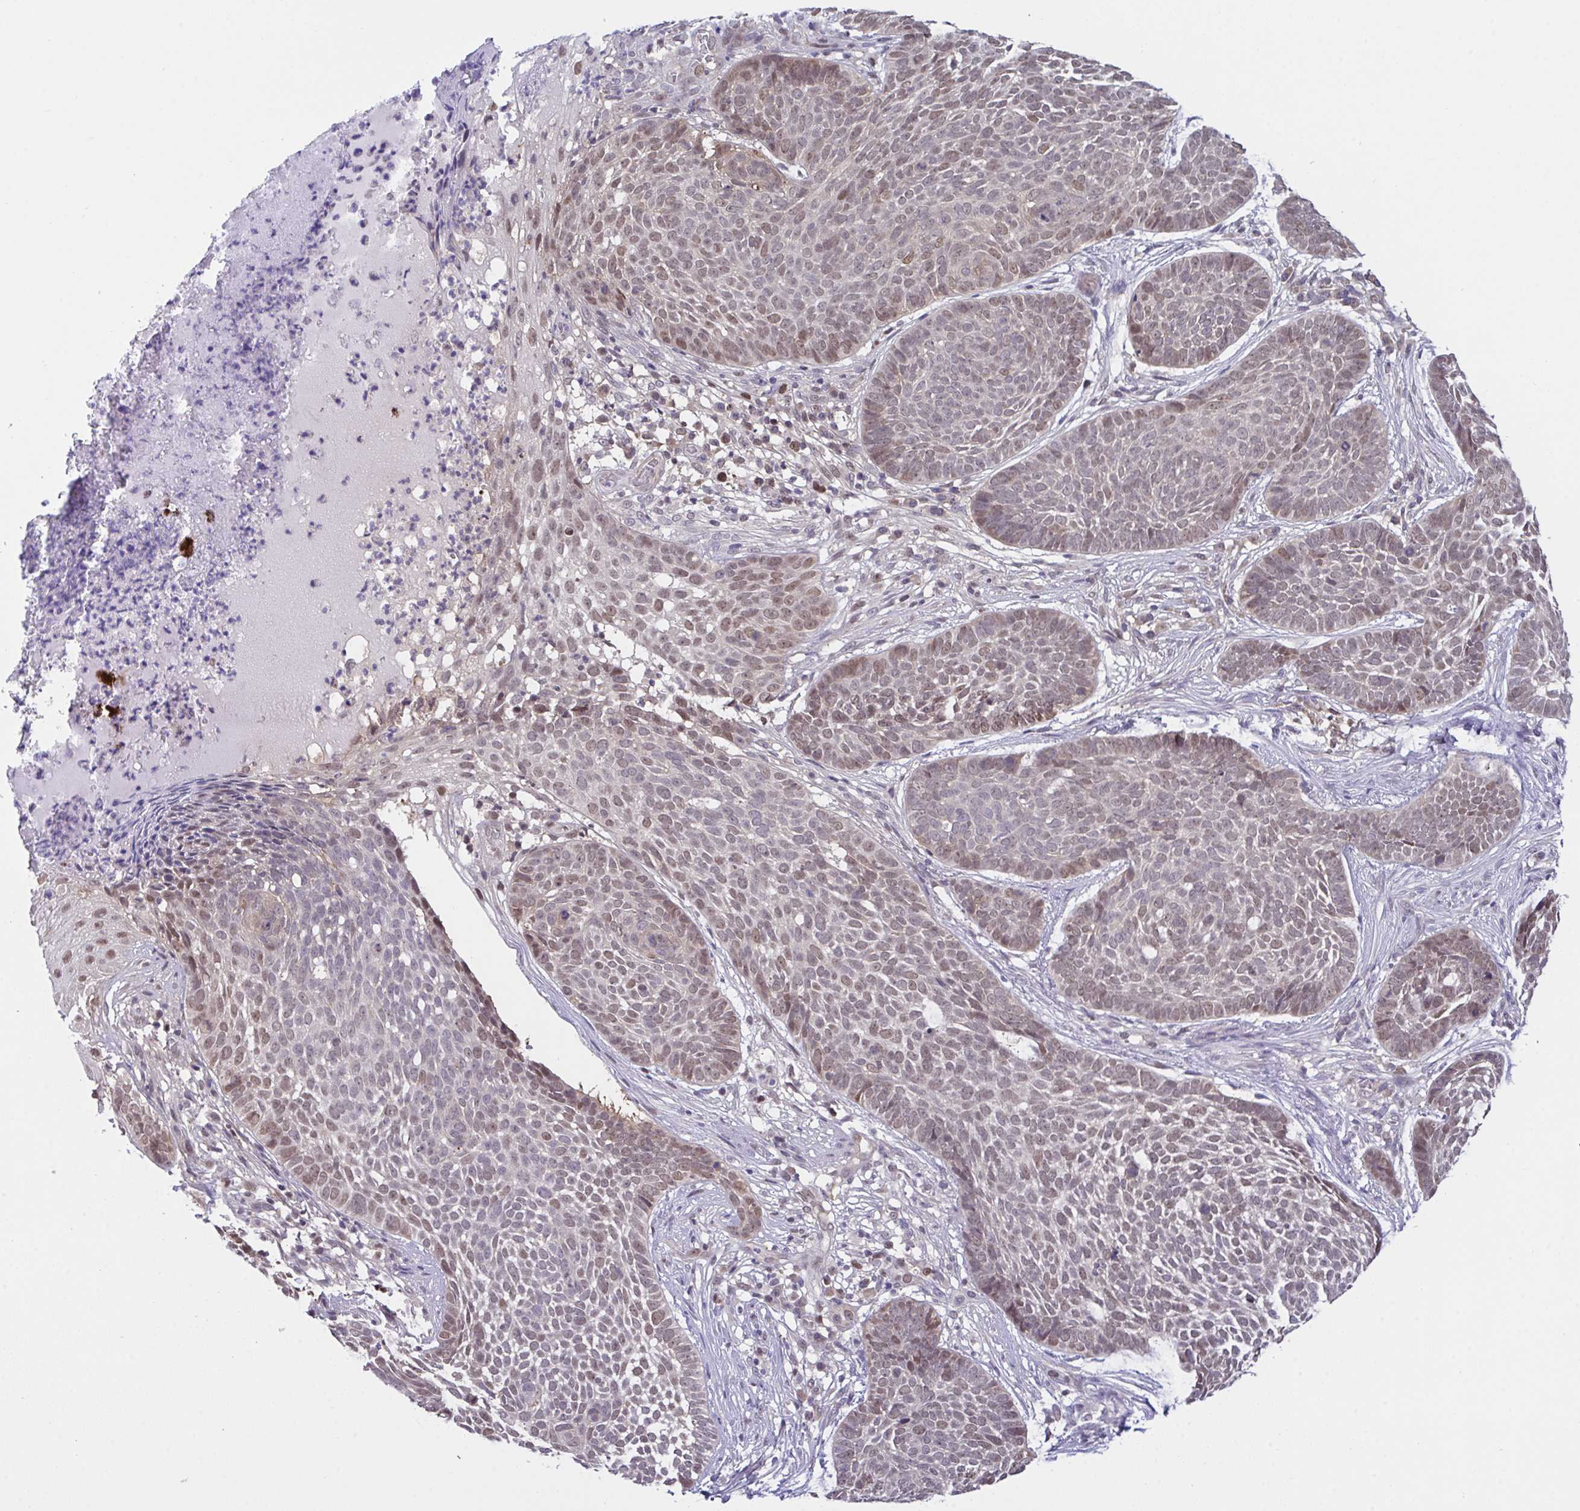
{"staining": {"intensity": "moderate", "quantity": "25%-75%", "location": "nuclear"}, "tissue": "skin cancer", "cell_type": "Tumor cells", "image_type": "cancer", "snomed": [{"axis": "morphology", "description": "Basal cell carcinoma"}, {"axis": "topography", "description": "Skin"}], "caption": "Brown immunohistochemical staining in human skin basal cell carcinoma demonstrates moderate nuclear expression in about 25%-75% of tumor cells. (Stains: DAB in brown, nuclei in blue, Microscopy: brightfield microscopy at high magnification).", "gene": "ZNF444", "patient": {"sex": "female", "age": 89}}